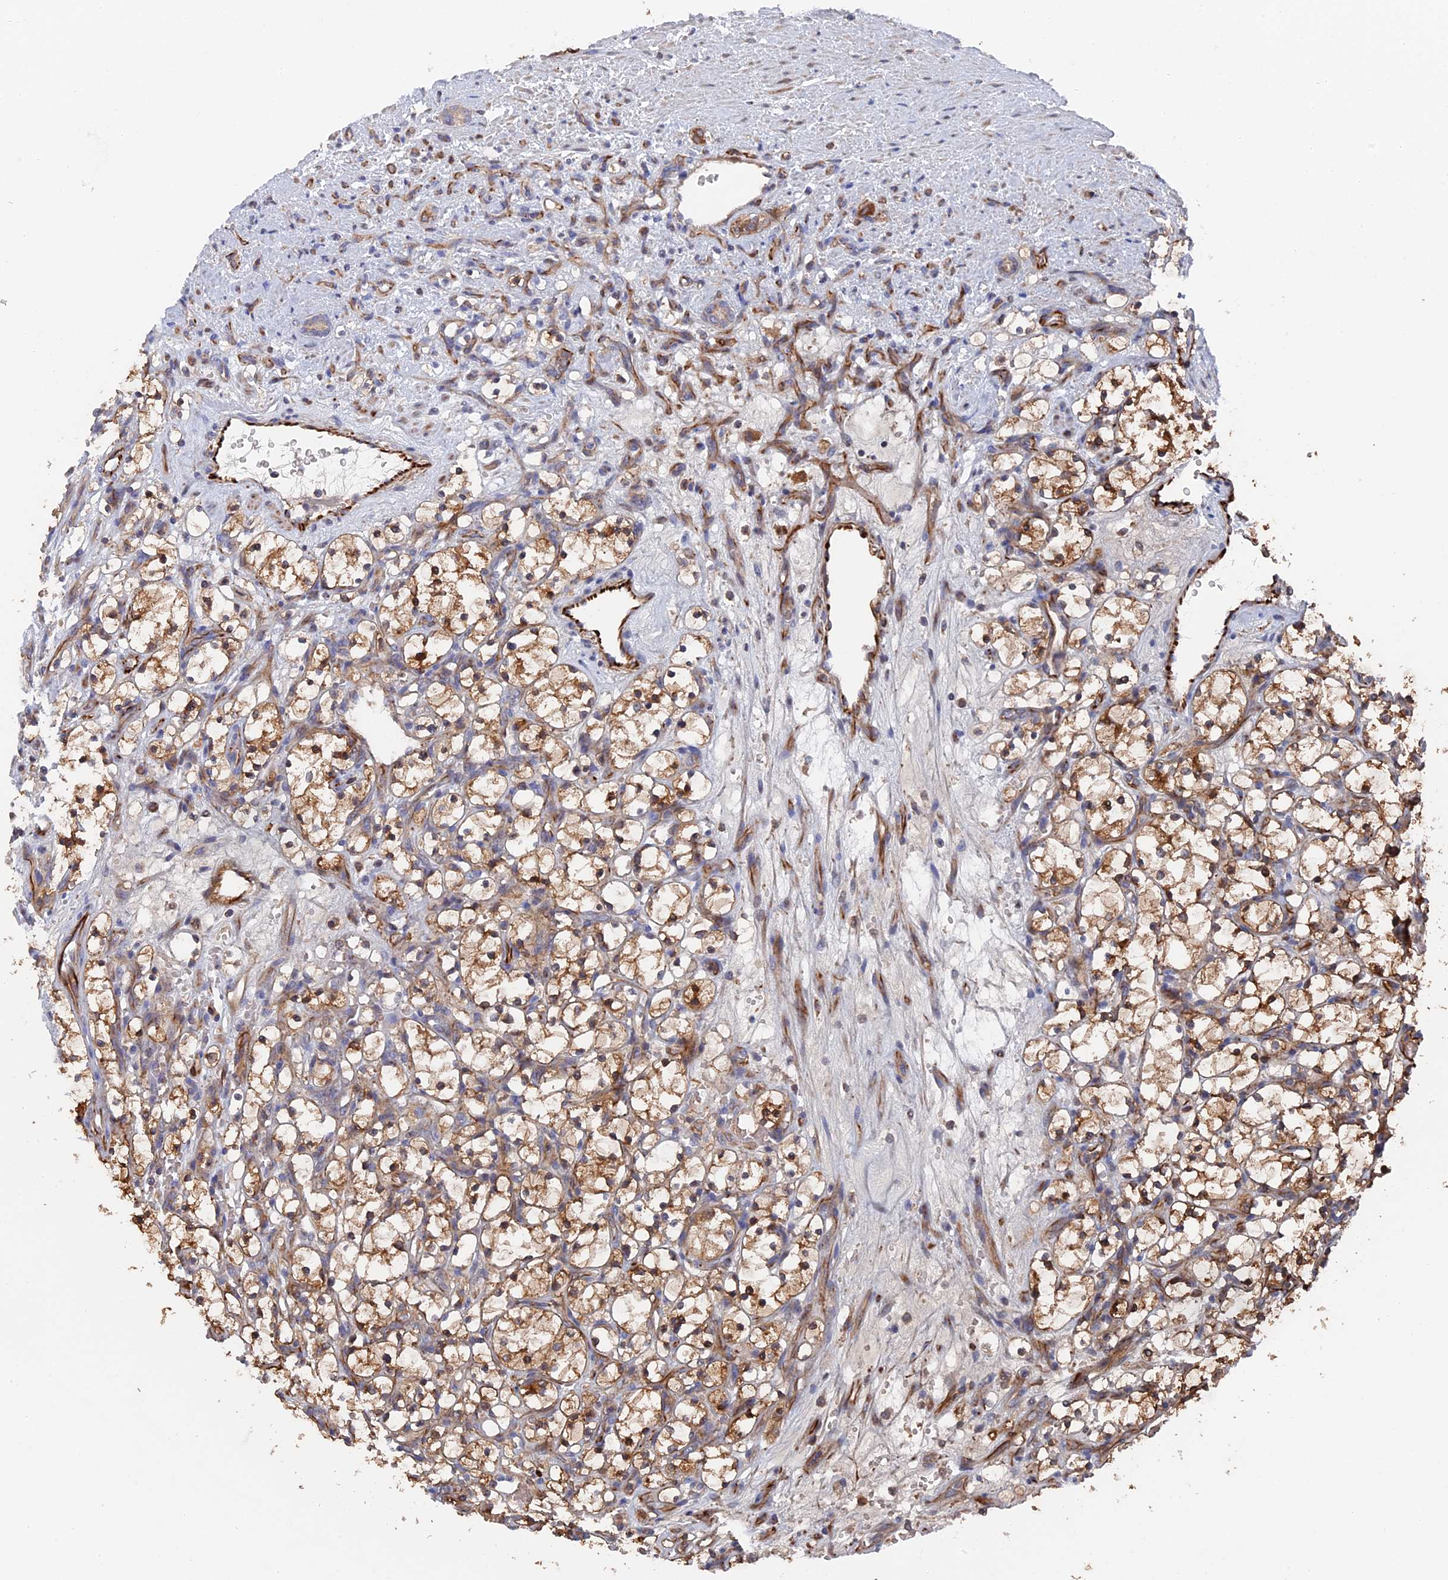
{"staining": {"intensity": "moderate", "quantity": ">75%", "location": "cytoplasmic/membranous"}, "tissue": "renal cancer", "cell_type": "Tumor cells", "image_type": "cancer", "snomed": [{"axis": "morphology", "description": "Adenocarcinoma, NOS"}, {"axis": "topography", "description": "Kidney"}], "caption": "This histopathology image displays immunohistochemistry staining of renal cancer, with medium moderate cytoplasmic/membranous positivity in approximately >75% of tumor cells.", "gene": "SMG9", "patient": {"sex": "female", "age": 69}}